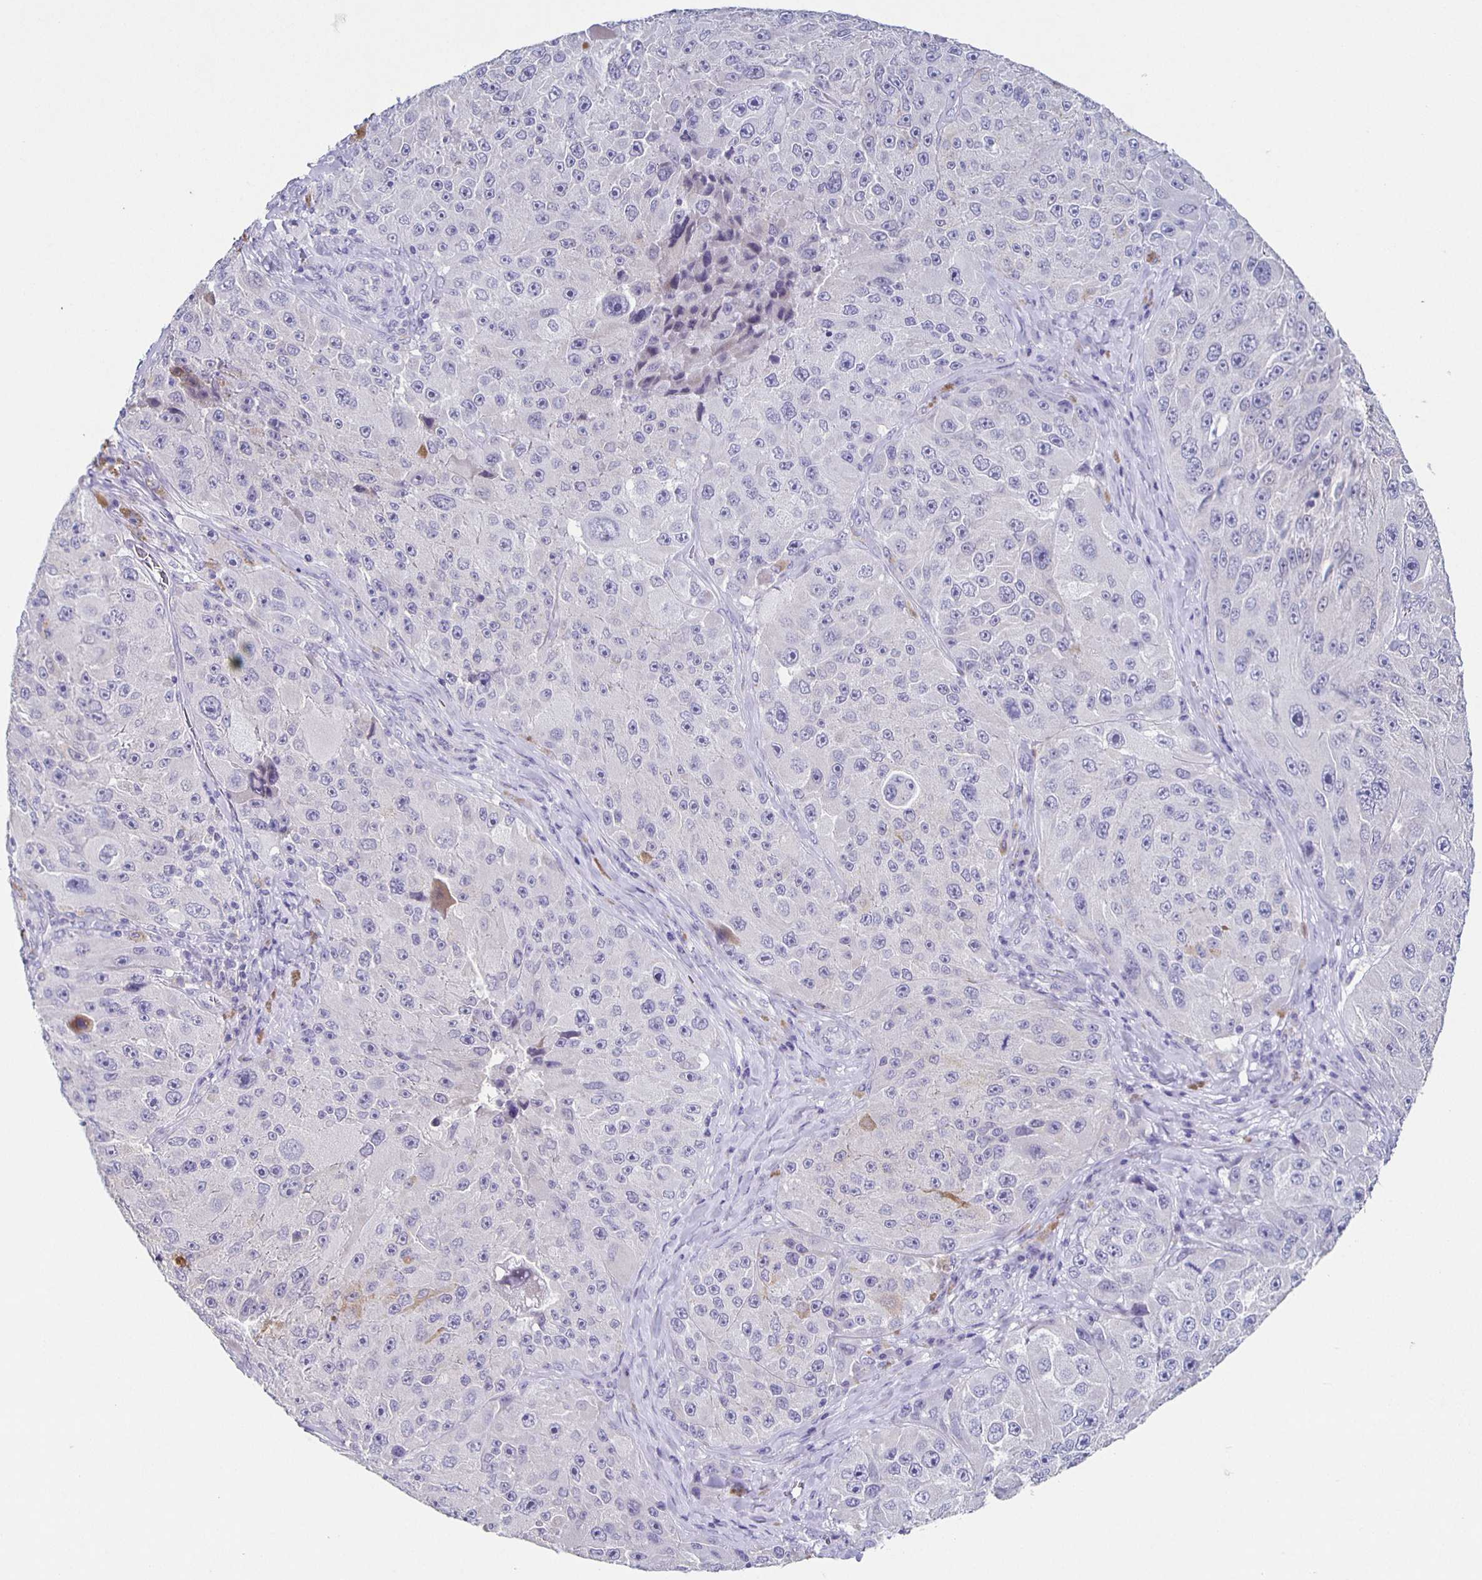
{"staining": {"intensity": "negative", "quantity": "none", "location": "none"}, "tissue": "melanoma", "cell_type": "Tumor cells", "image_type": "cancer", "snomed": [{"axis": "morphology", "description": "Malignant melanoma, Metastatic site"}, {"axis": "topography", "description": "Lymph node"}], "caption": "DAB (3,3'-diaminobenzidine) immunohistochemical staining of human melanoma demonstrates no significant positivity in tumor cells.", "gene": "CARNS1", "patient": {"sex": "male", "age": 62}}